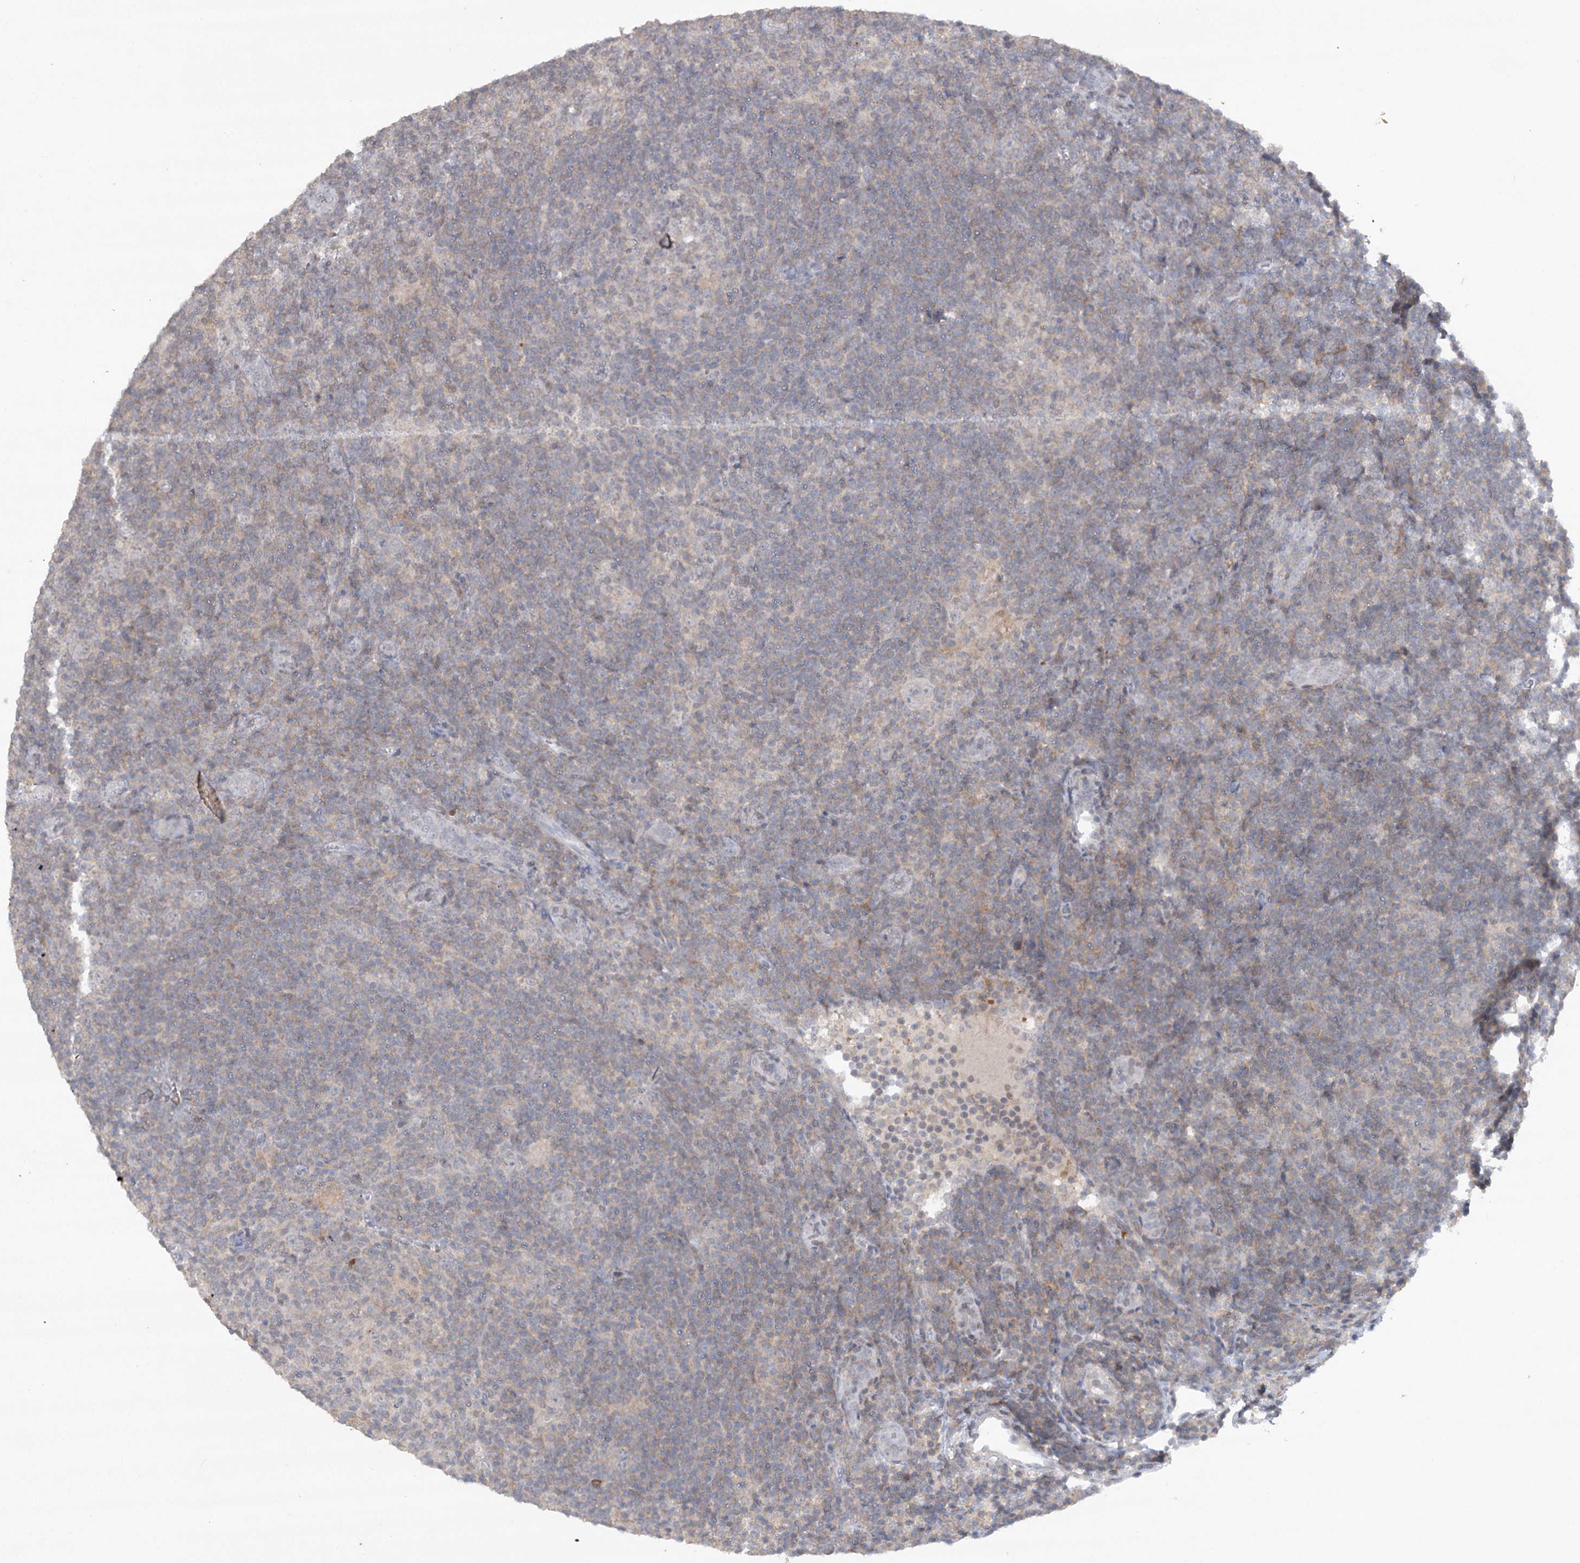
{"staining": {"intensity": "negative", "quantity": "none", "location": "none"}, "tissue": "lymphoma", "cell_type": "Tumor cells", "image_type": "cancer", "snomed": [{"axis": "morphology", "description": "Hodgkin's disease, NOS"}, {"axis": "topography", "description": "Lymph node"}], "caption": "There is no significant staining in tumor cells of lymphoma.", "gene": "TRAF3IP1", "patient": {"sex": "female", "age": 57}}